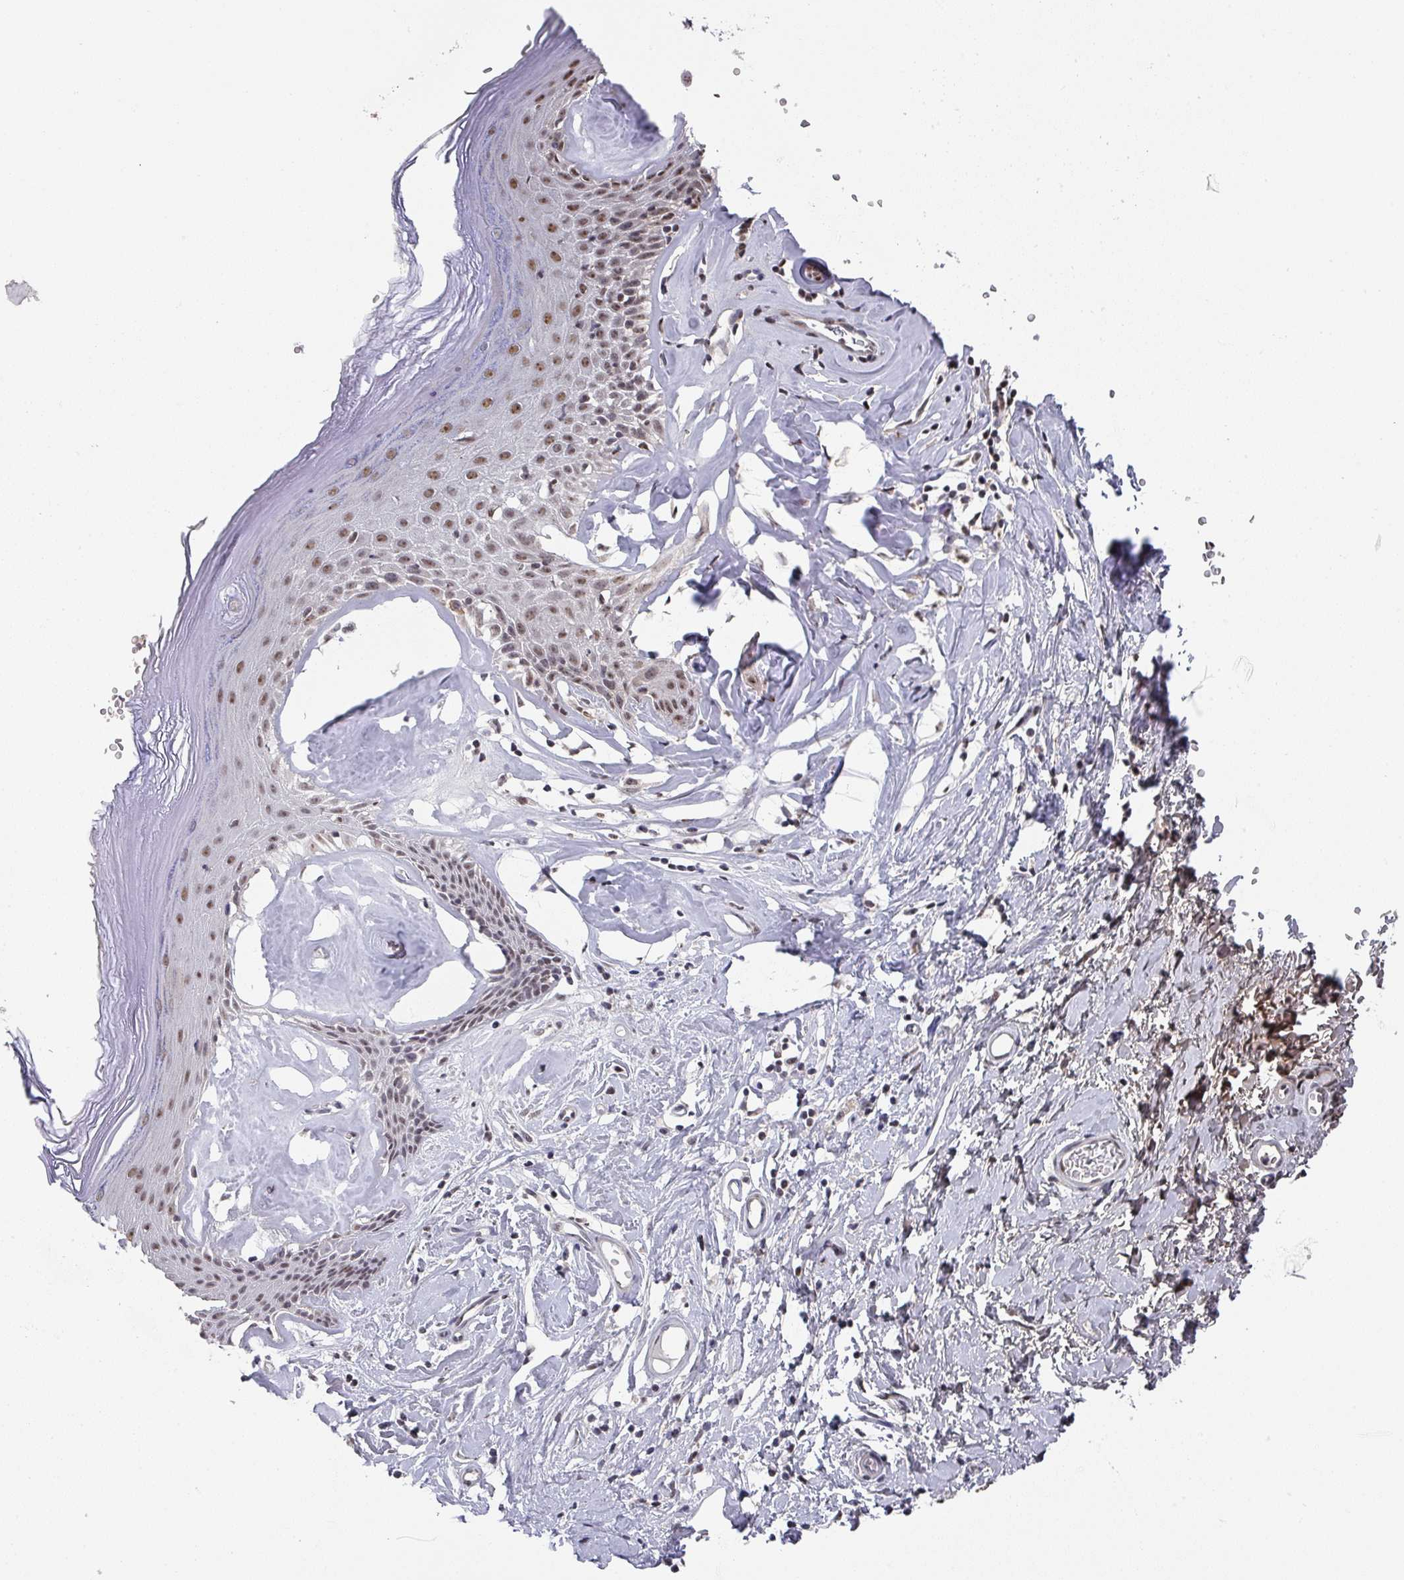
{"staining": {"intensity": "moderate", "quantity": ">75%", "location": "nuclear"}, "tissue": "skin", "cell_type": "Epidermal cells", "image_type": "normal", "snomed": [{"axis": "morphology", "description": "Normal tissue, NOS"}, {"axis": "morphology", "description": "Inflammation, NOS"}, {"axis": "topography", "description": "Vulva"}], "caption": "A histopathology image showing moderate nuclear staining in about >75% of epidermal cells in benign skin, as visualized by brown immunohistochemical staining.", "gene": "ZNF654", "patient": {"sex": "female", "age": 86}}